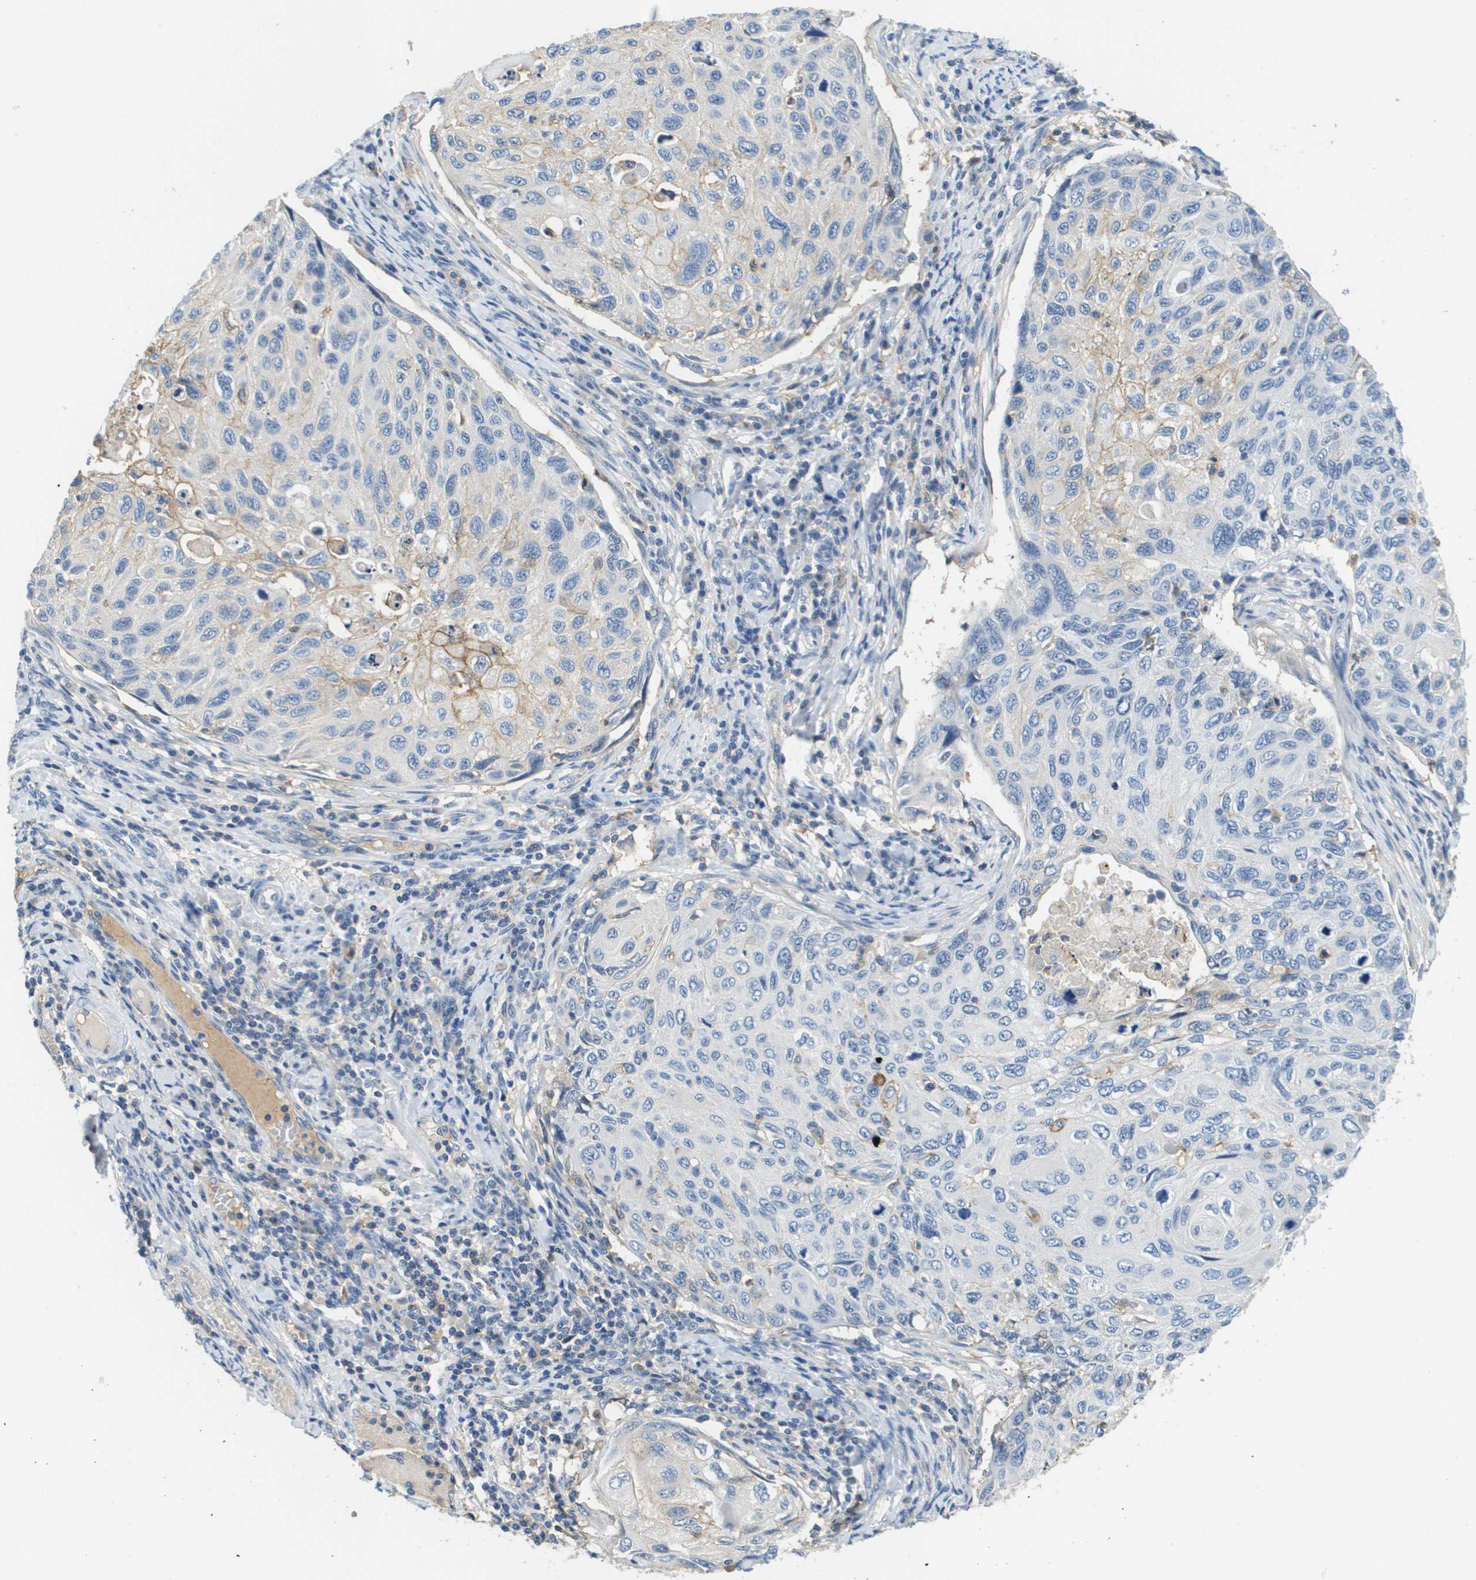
{"staining": {"intensity": "negative", "quantity": "none", "location": "none"}, "tissue": "cervical cancer", "cell_type": "Tumor cells", "image_type": "cancer", "snomed": [{"axis": "morphology", "description": "Squamous cell carcinoma, NOS"}, {"axis": "topography", "description": "Cervix"}], "caption": "Immunohistochemistry photomicrograph of neoplastic tissue: cervical cancer stained with DAB shows no significant protein staining in tumor cells.", "gene": "SLC16A3", "patient": {"sex": "female", "age": 70}}